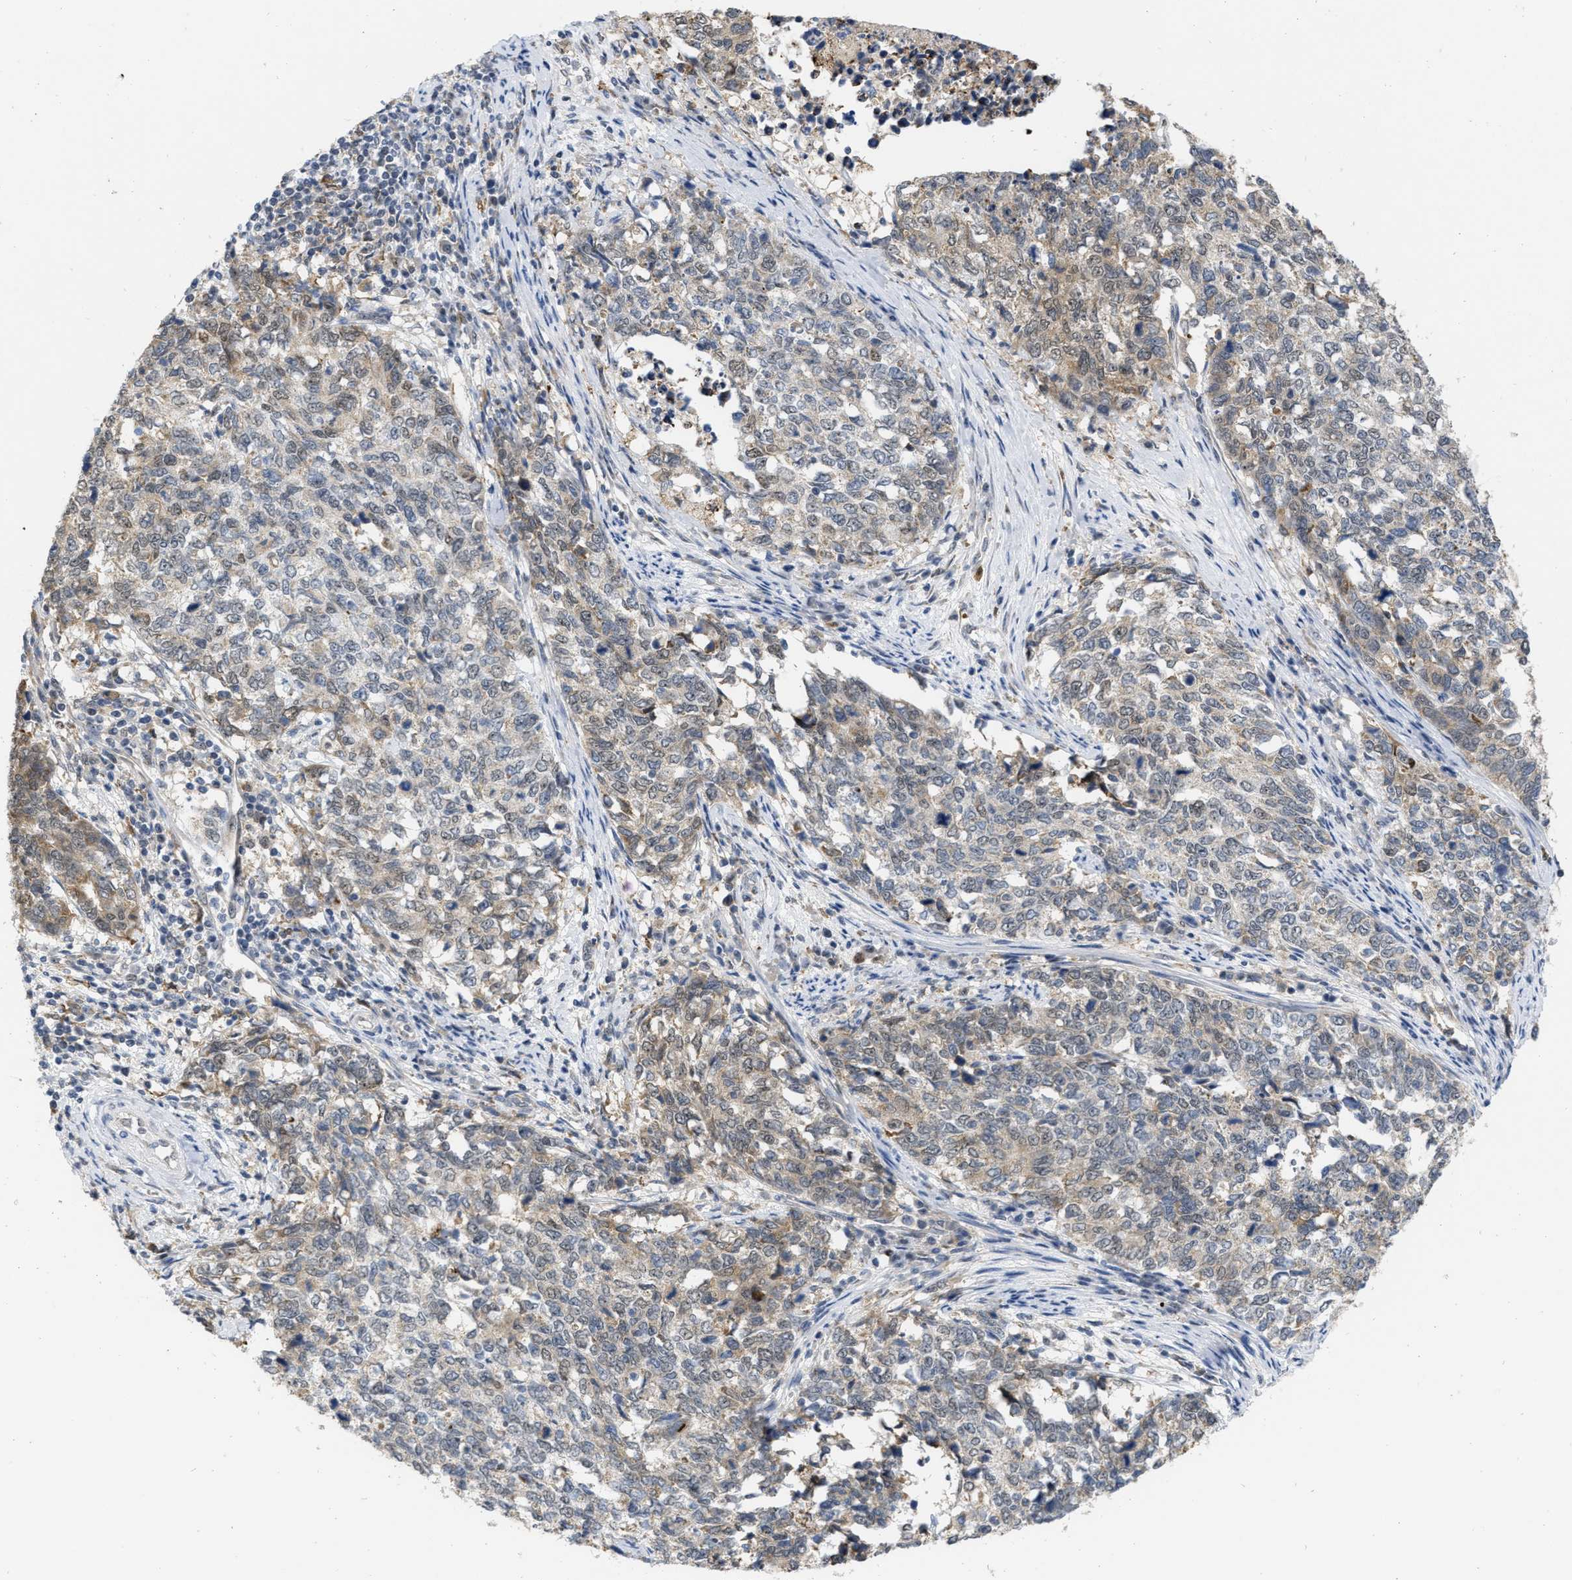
{"staining": {"intensity": "weak", "quantity": "25%-75%", "location": "cytoplasmic/membranous"}, "tissue": "cervical cancer", "cell_type": "Tumor cells", "image_type": "cancer", "snomed": [{"axis": "morphology", "description": "Squamous cell carcinoma, NOS"}, {"axis": "topography", "description": "Cervix"}], "caption": "A histopathology image showing weak cytoplasmic/membranous expression in approximately 25%-75% of tumor cells in cervical squamous cell carcinoma, as visualized by brown immunohistochemical staining.", "gene": "ELAC2", "patient": {"sex": "female", "age": 63}}